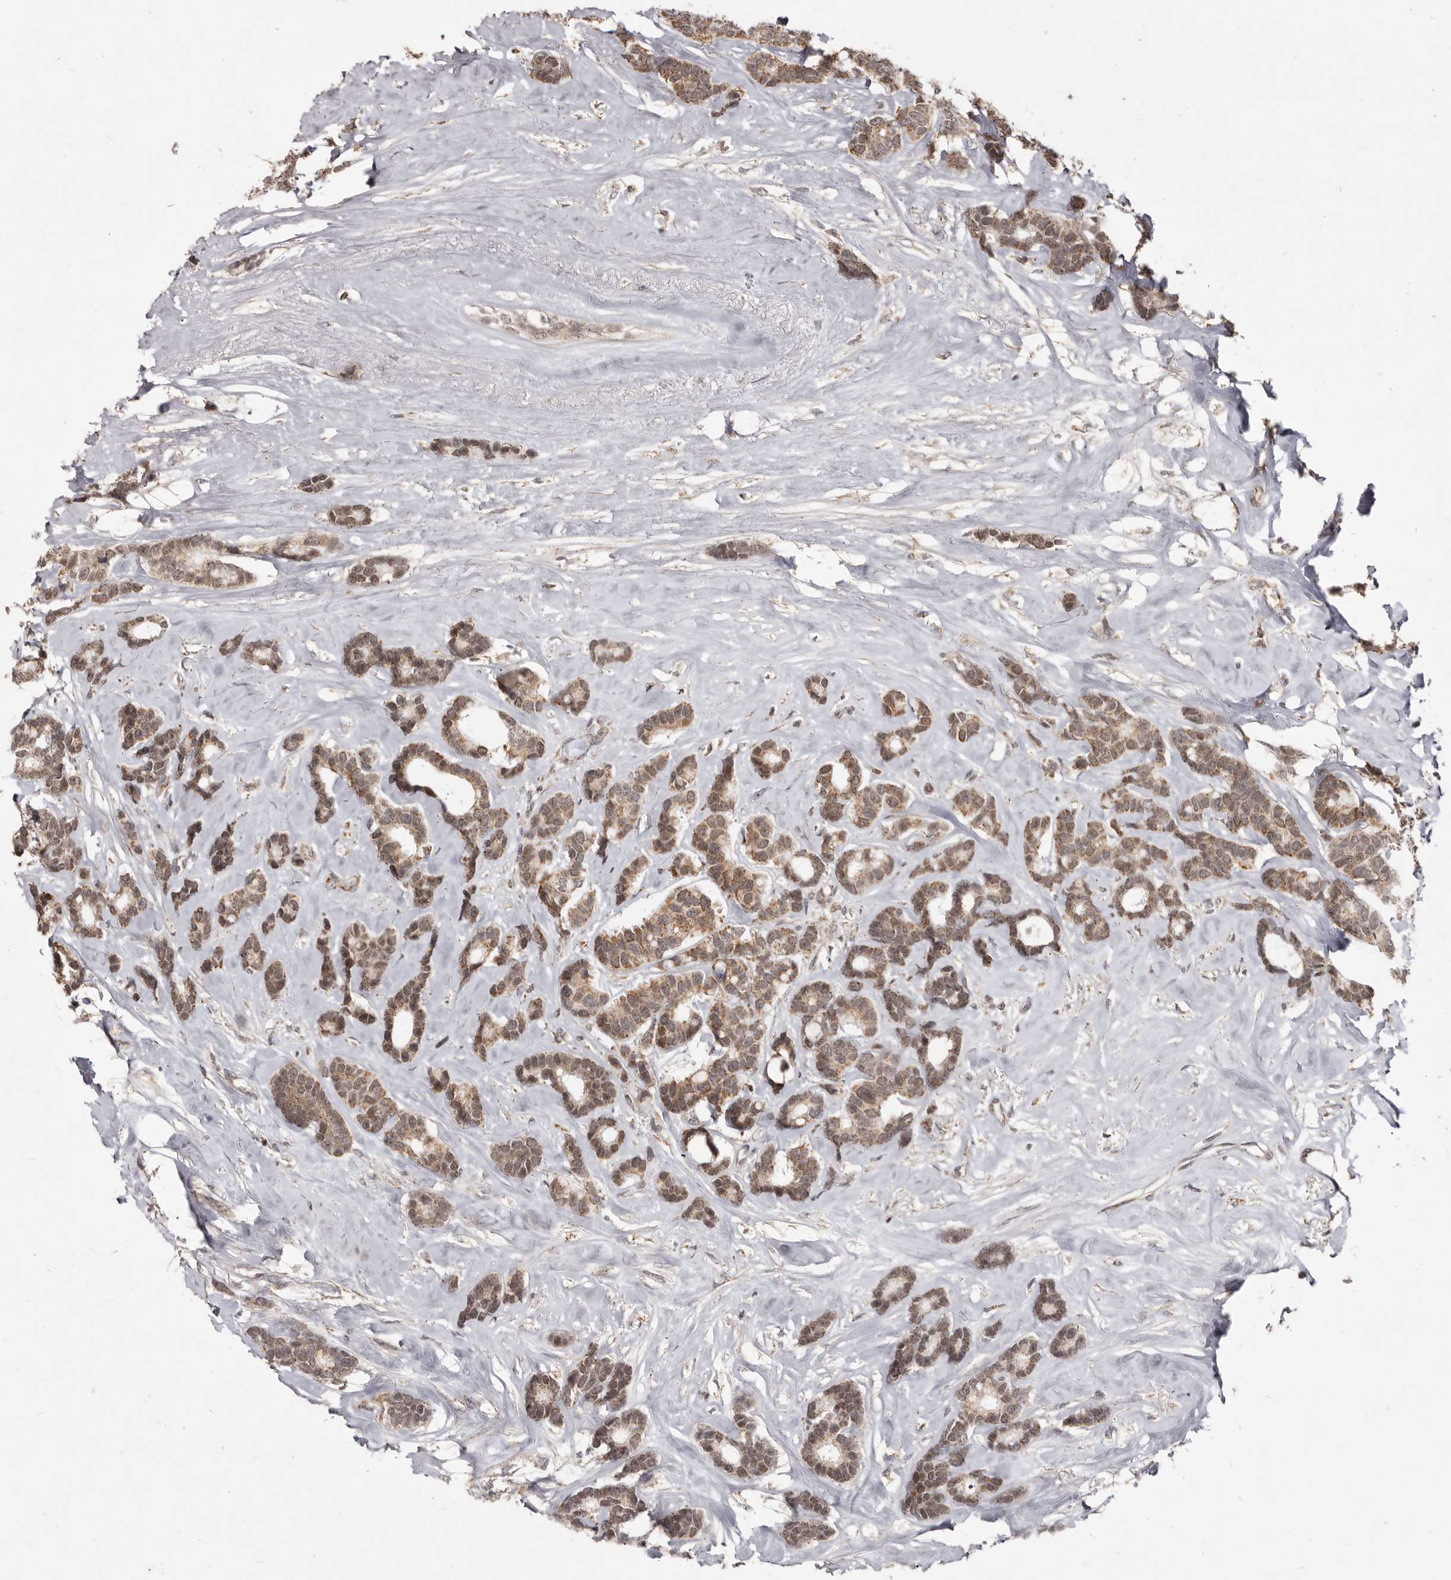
{"staining": {"intensity": "weak", "quantity": ">75%", "location": "cytoplasmic/membranous,nuclear"}, "tissue": "breast cancer", "cell_type": "Tumor cells", "image_type": "cancer", "snomed": [{"axis": "morphology", "description": "Duct carcinoma"}, {"axis": "topography", "description": "Breast"}], "caption": "Weak cytoplasmic/membranous and nuclear staining for a protein is present in approximately >75% of tumor cells of breast cancer (invasive ductal carcinoma) using immunohistochemistry (IHC).", "gene": "THUMPD1", "patient": {"sex": "female", "age": 87}}